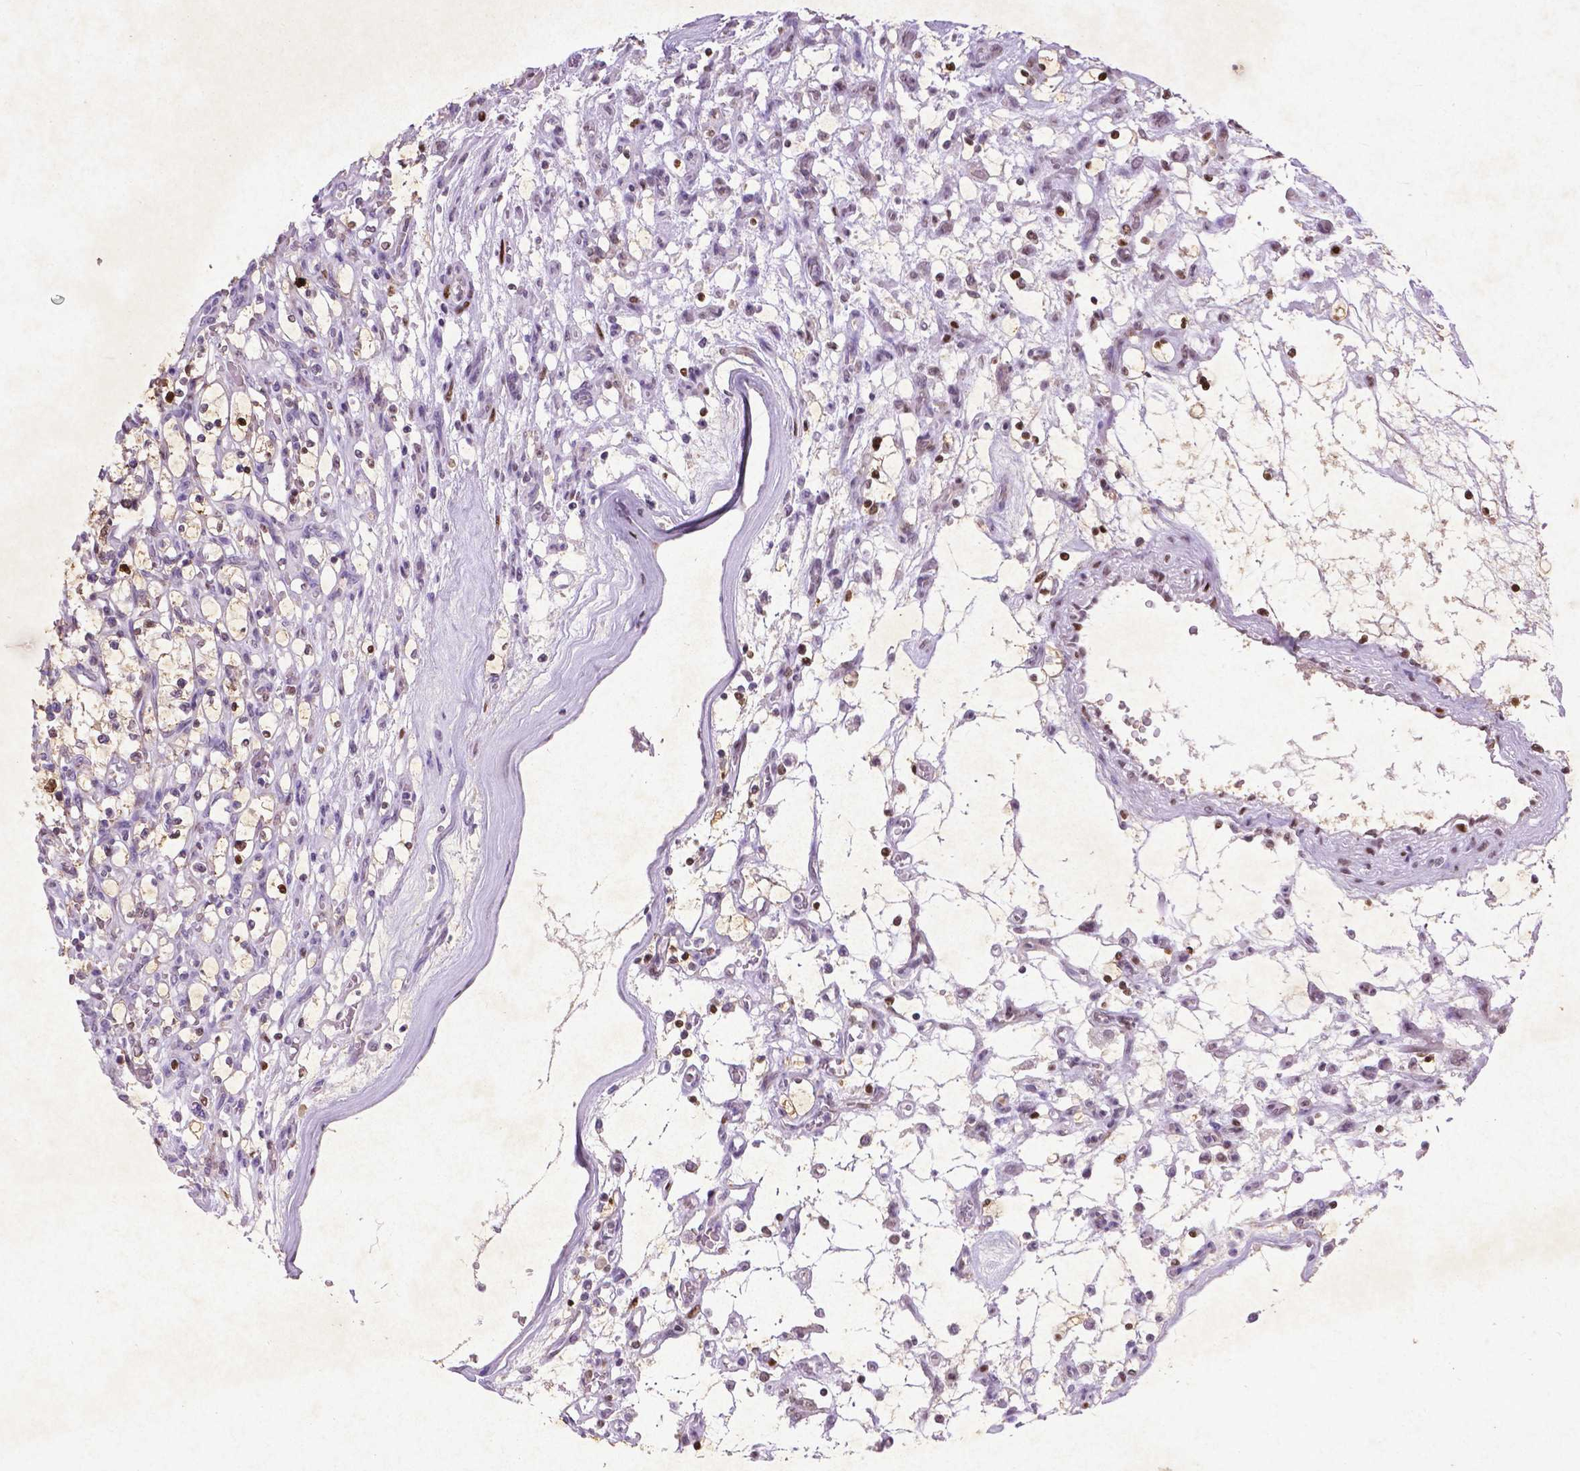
{"staining": {"intensity": "strong", "quantity": "<25%", "location": "nuclear"}, "tissue": "renal cancer", "cell_type": "Tumor cells", "image_type": "cancer", "snomed": [{"axis": "morphology", "description": "Adenocarcinoma, NOS"}, {"axis": "topography", "description": "Kidney"}], "caption": "This is an image of immunohistochemistry staining of renal cancer (adenocarcinoma), which shows strong expression in the nuclear of tumor cells.", "gene": "CDKN1A", "patient": {"sex": "female", "age": 69}}